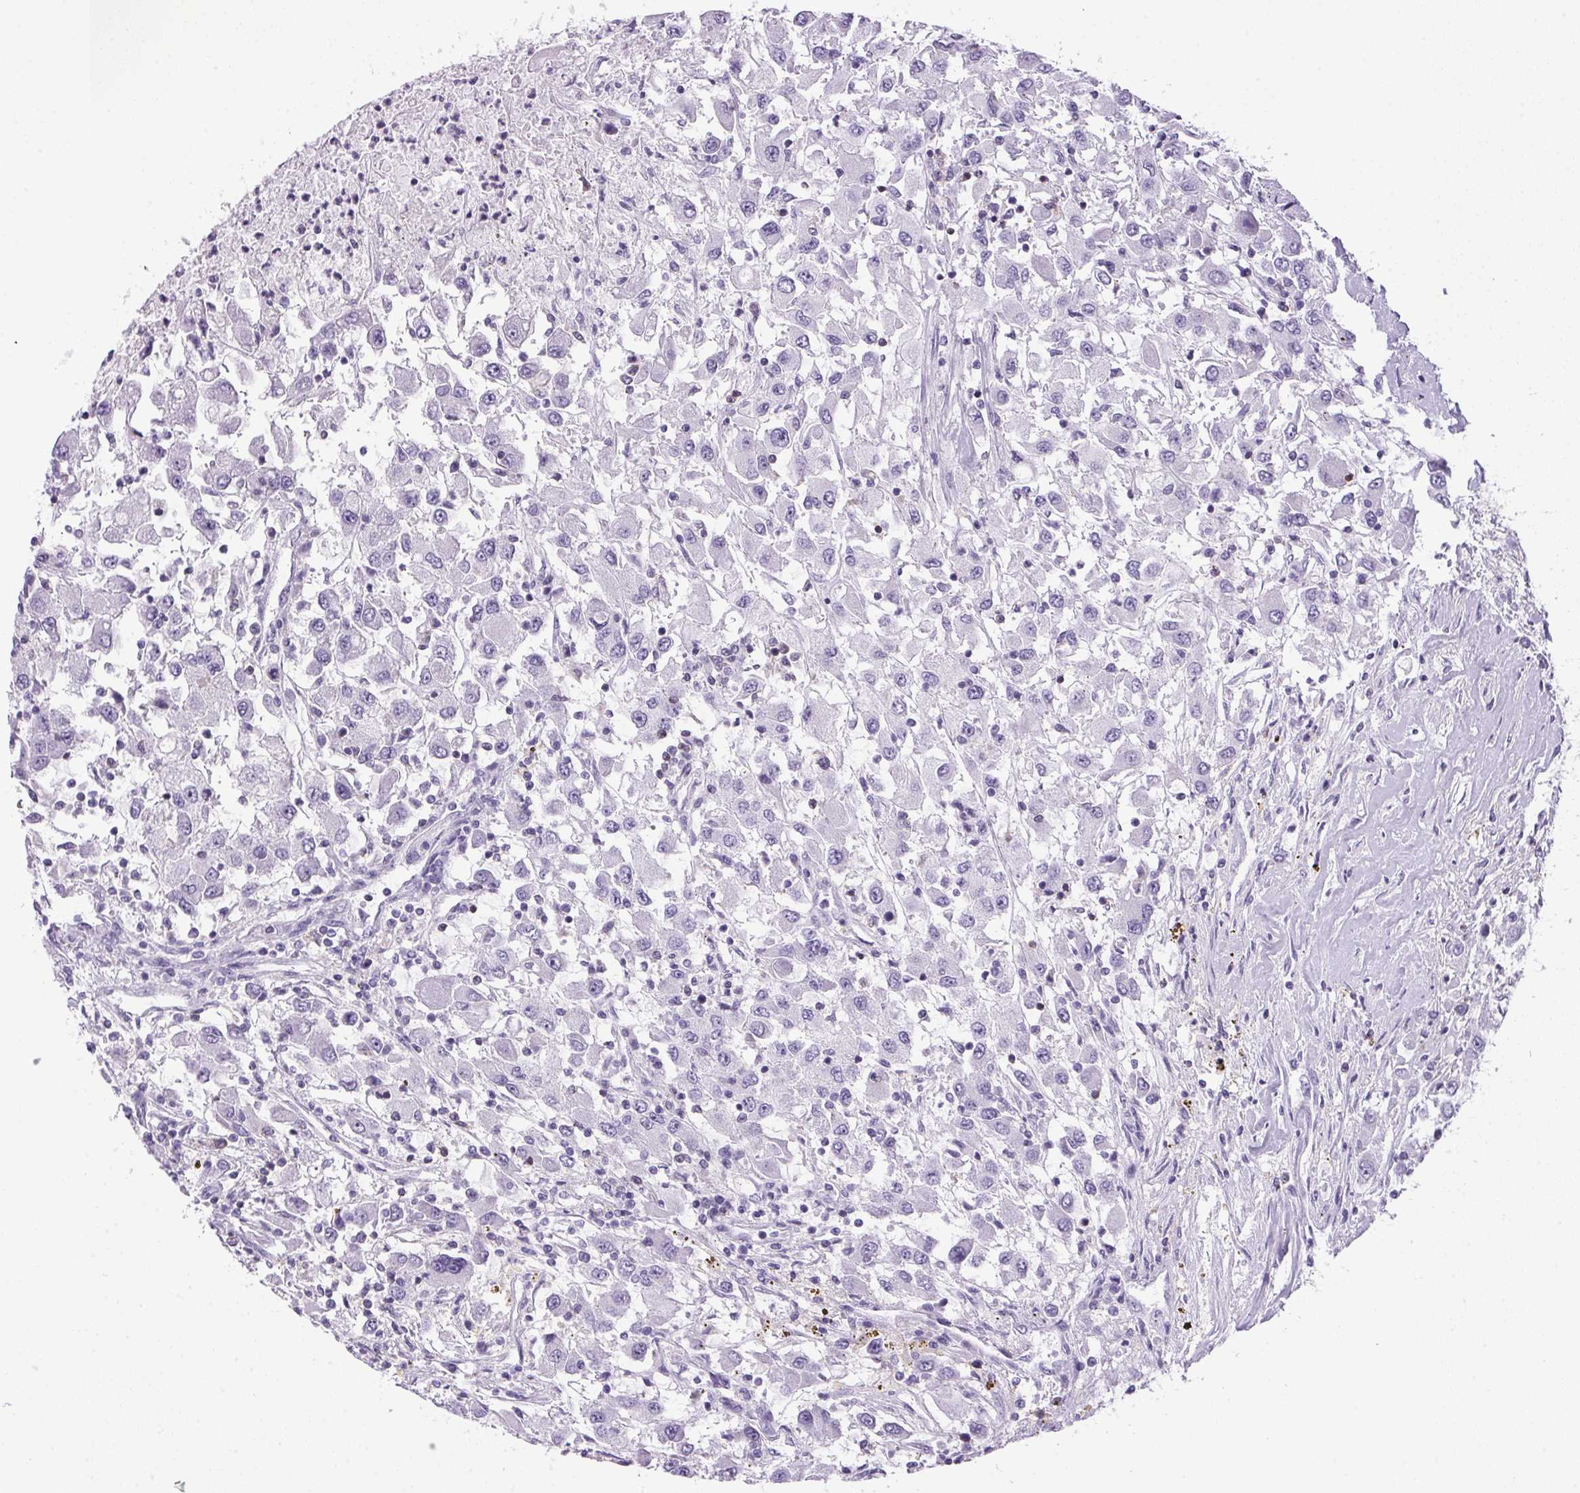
{"staining": {"intensity": "negative", "quantity": "none", "location": "none"}, "tissue": "renal cancer", "cell_type": "Tumor cells", "image_type": "cancer", "snomed": [{"axis": "morphology", "description": "Adenocarcinoma, NOS"}, {"axis": "topography", "description": "Kidney"}], "caption": "IHC of renal cancer shows no positivity in tumor cells. (Stains: DAB immunohistochemistry with hematoxylin counter stain, Microscopy: brightfield microscopy at high magnification).", "gene": "S100A2", "patient": {"sex": "female", "age": 67}}